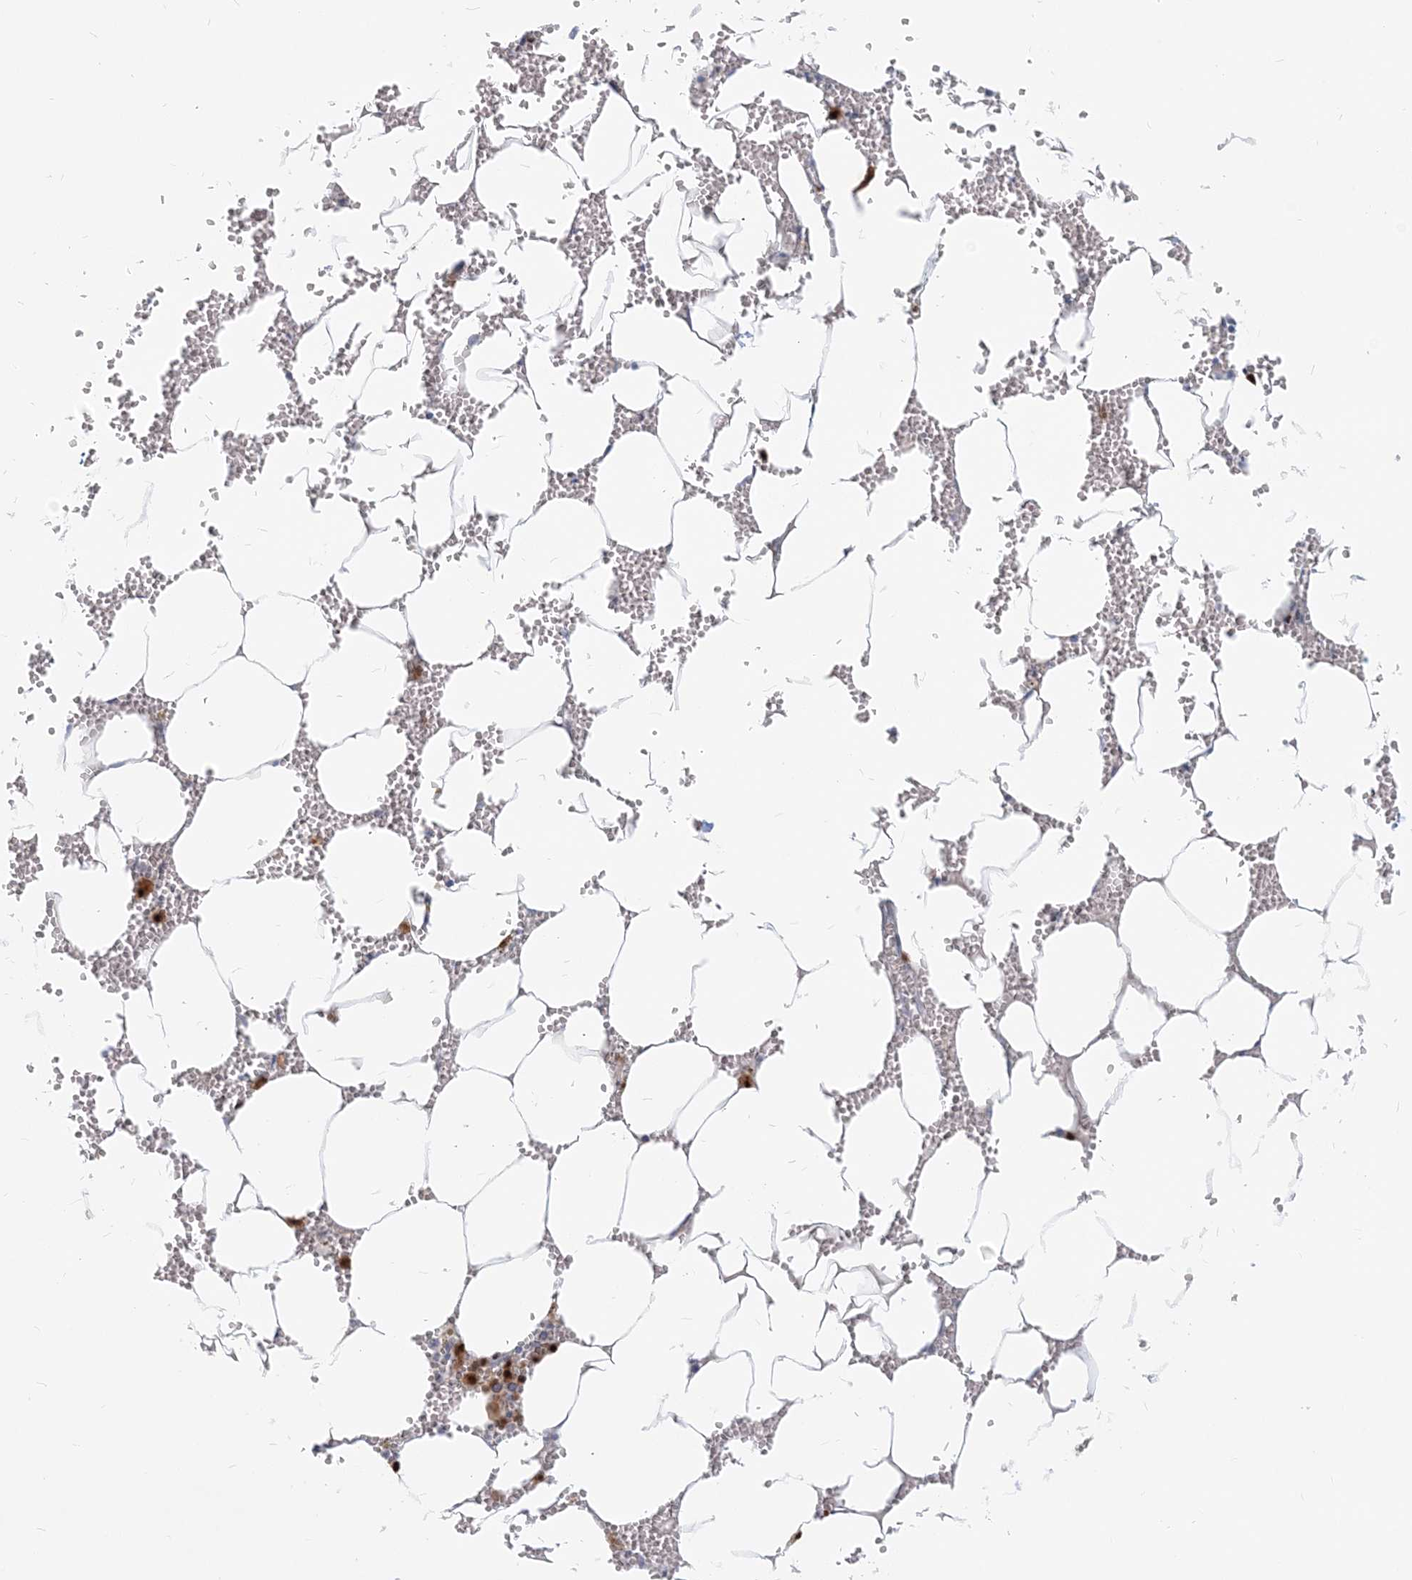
{"staining": {"intensity": "strong", "quantity": "<25%", "location": "cytoplasmic/membranous,nuclear"}, "tissue": "bone marrow", "cell_type": "Hematopoietic cells", "image_type": "normal", "snomed": [{"axis": "morphology", "description": "Normal tissue, NOS"}, {"axis": "topography", "description": "Bone marrow"}], "caption": "Hematopoietic cells demonstrate medium levels of strong cytoplasmic/membranous,nuclear expression in about <25% of cells in benign human bone marrow.", "gene": "GMPPA", "patient": {"sex": "male", "age": 70}}